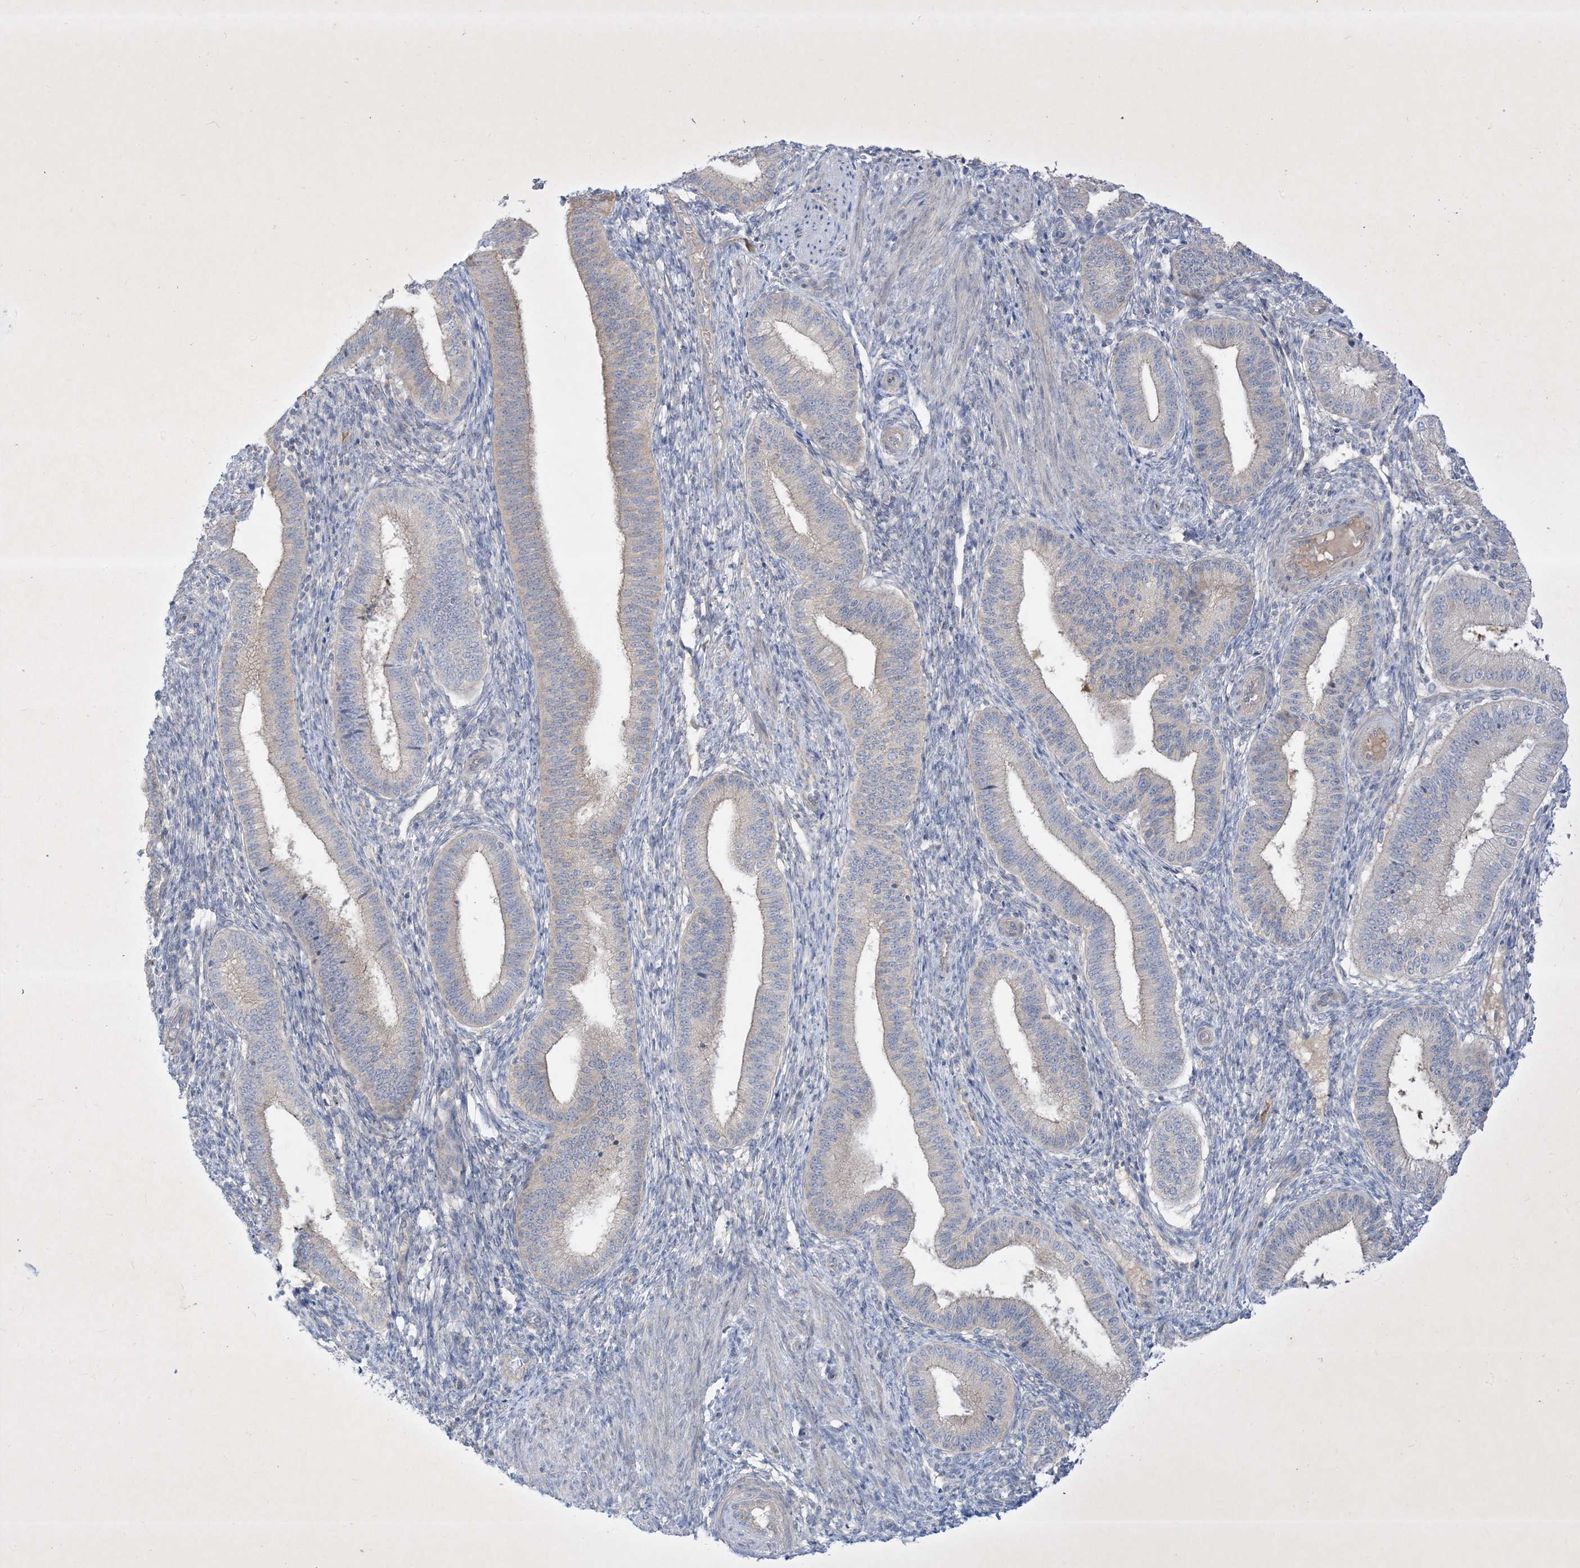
{"staining": {"intensity": "negative", "quantity": "none", "location": "none"}, "tissue": "endometrium", "cell_type": "Cells in endometrial stroma", "image_type": "normal", "snomed": [{"axis": "morphology", "description": "Normal tissue, NOS"}, {"axis": "topography", "description": "Endometrium"}], "caption": "Benign endometrium was stained to show a protein in brown. There is no significant staining in cells in endometrial stroma.", "gene": "PLEKHA3", "patient": {"sex": "female", "age": 39}}